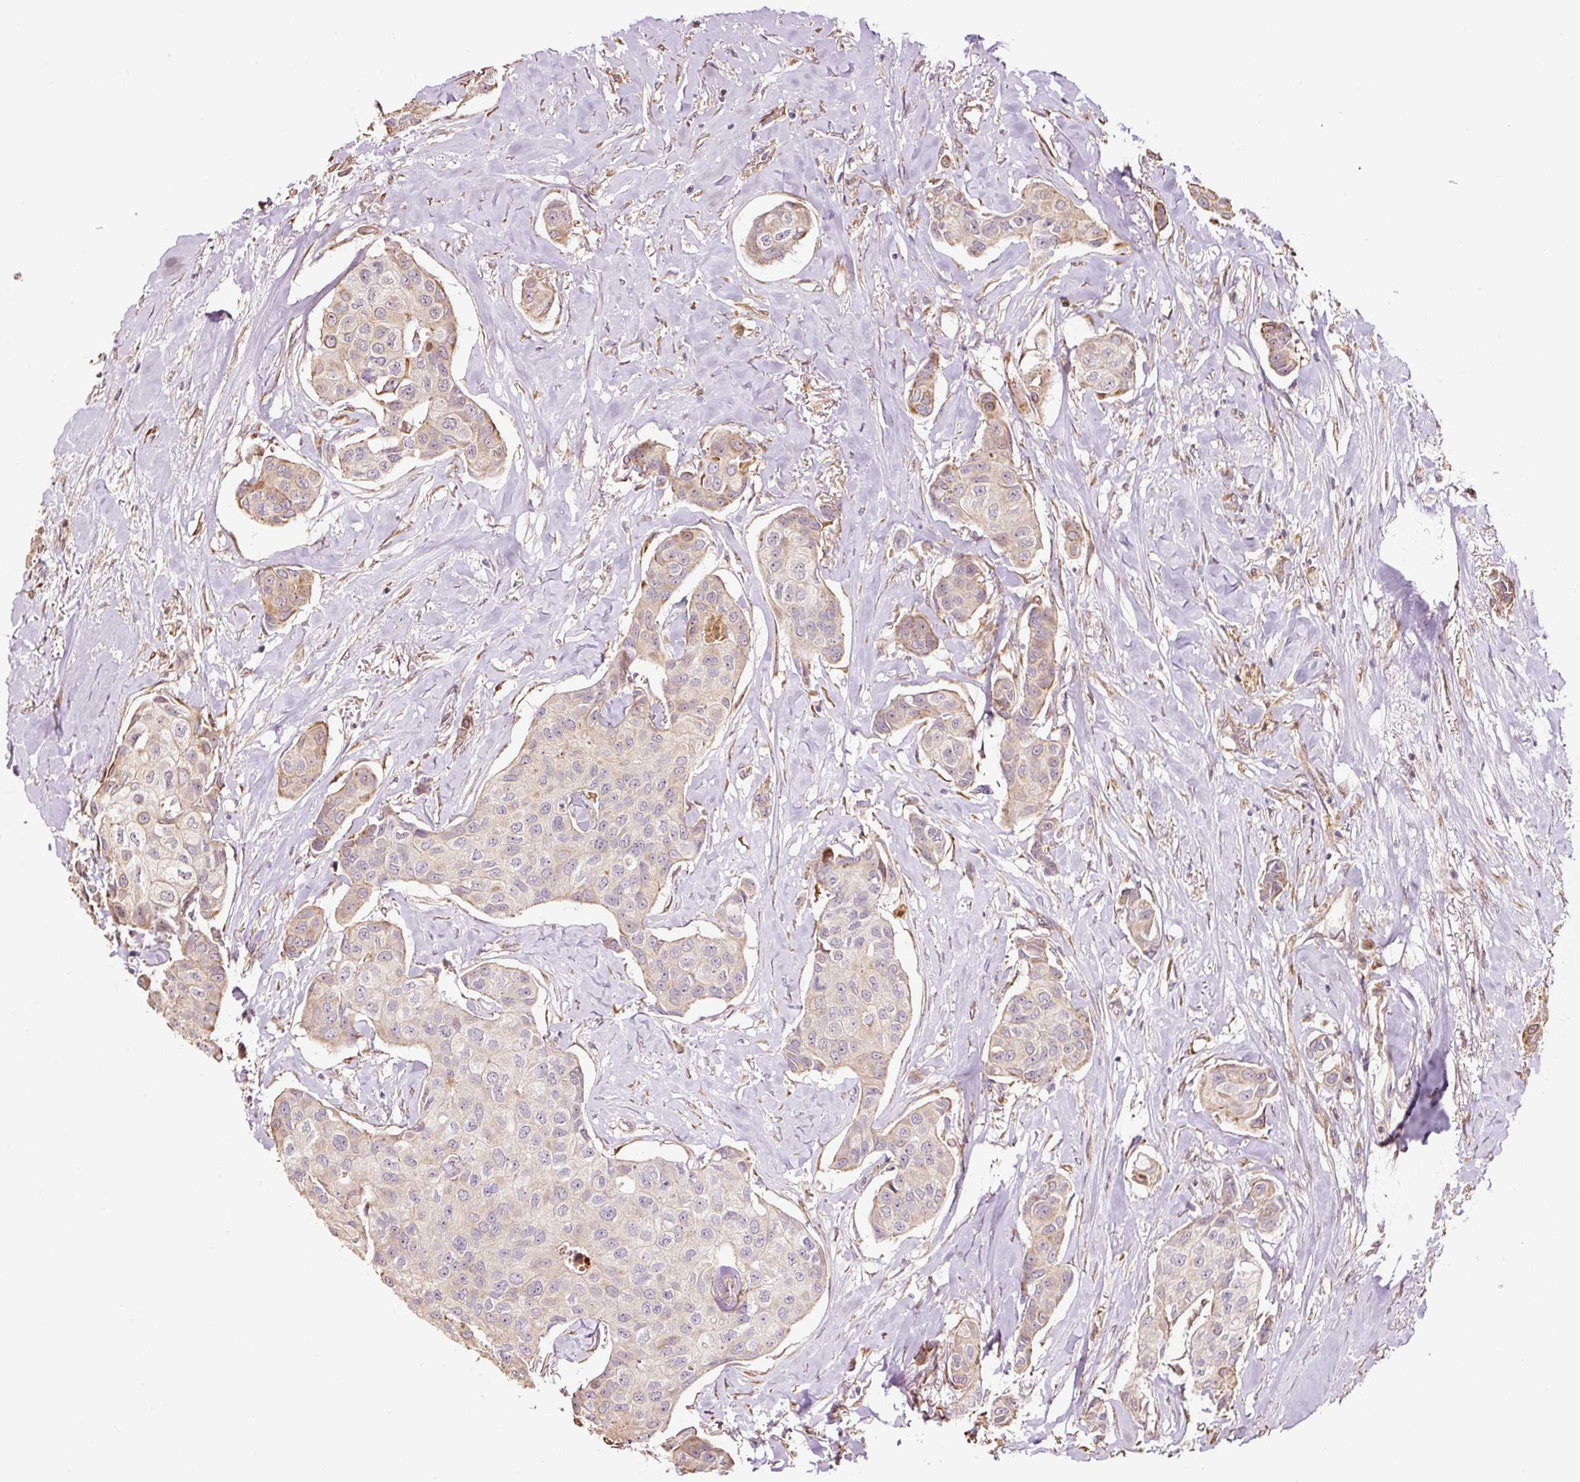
{"staining": {"intensity": "weak", "quantity": "25%-75%", "location": "cytoplasmic/membranous"}, "tissue": "breast cancer", "cell_type": "Tumor cells", "image_type": "cancer", "snomed": [{"axis": "morphology", "description": "Duct carcinoma"}, {"axis": "topography", "description": "Breast"}], "caption": "Intraductal carcinoma (breast) stained with a brown dye demonstrates weak cytoplasmic/membranous positive expression in approximately 25%-75% of tumor cells.", "gene": "ETF1", "patient": {"sex": "female", "age": 80}}